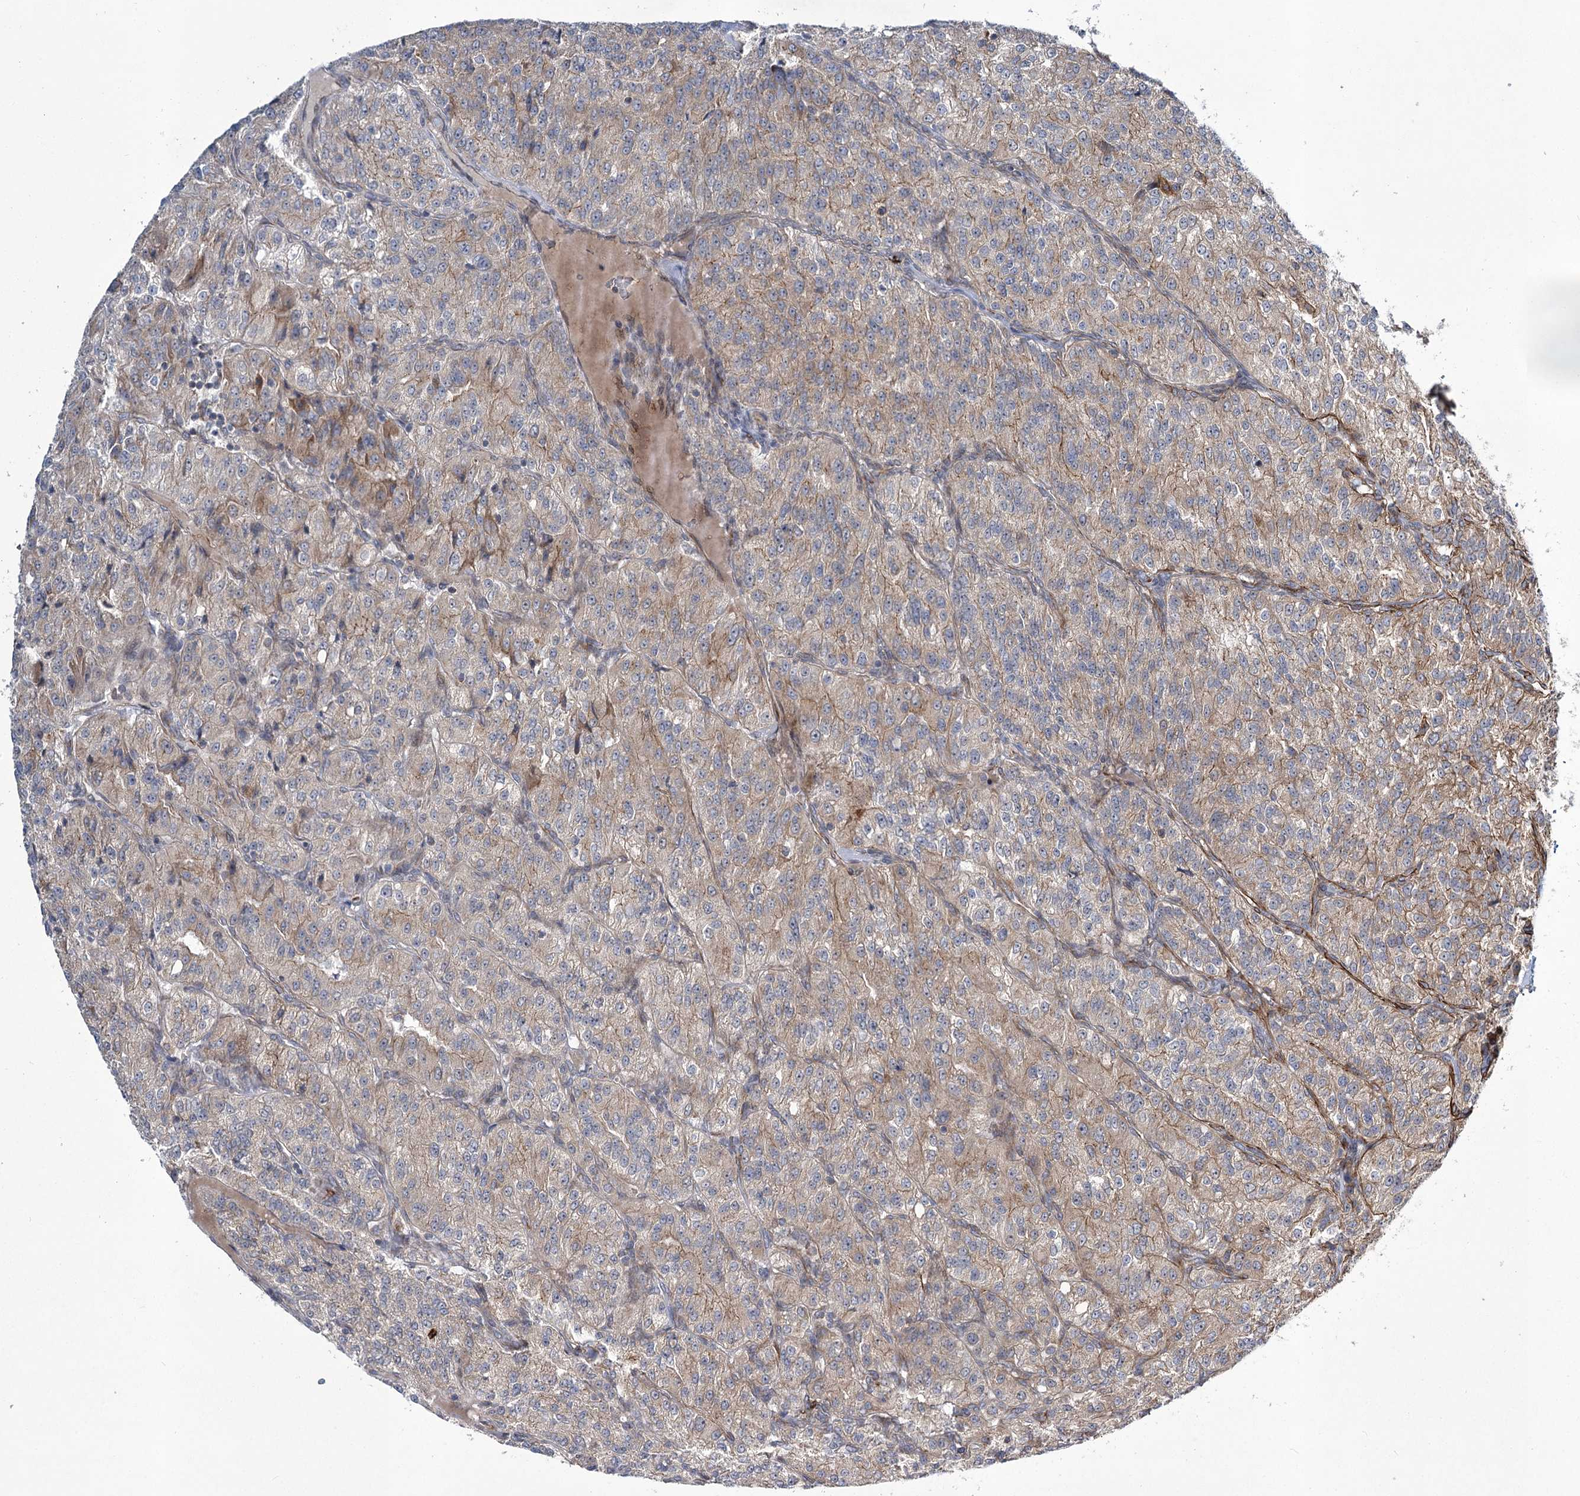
{"staining": {"intensity": "weak", "quantity": "25%-75%", "location": "cytoplasmic/membranous"}, "tissue": "renal cancer", "cell_type": "Tumor cells", "image_type": "cancer", "snomed": [{"axis": "morphology", "description": "Adenocarcinoma, NOS"}, {"axis": "topography", "description": "Kidney"}], "caption": "Immunohistochemical staining of renal cancer shows low levels of weak cytoplasmic/membranous protein staining in approximately 25%-75% of tumor cells.", "gene": "DPEP2", "patient": {"sex": "female", "age": 63}}